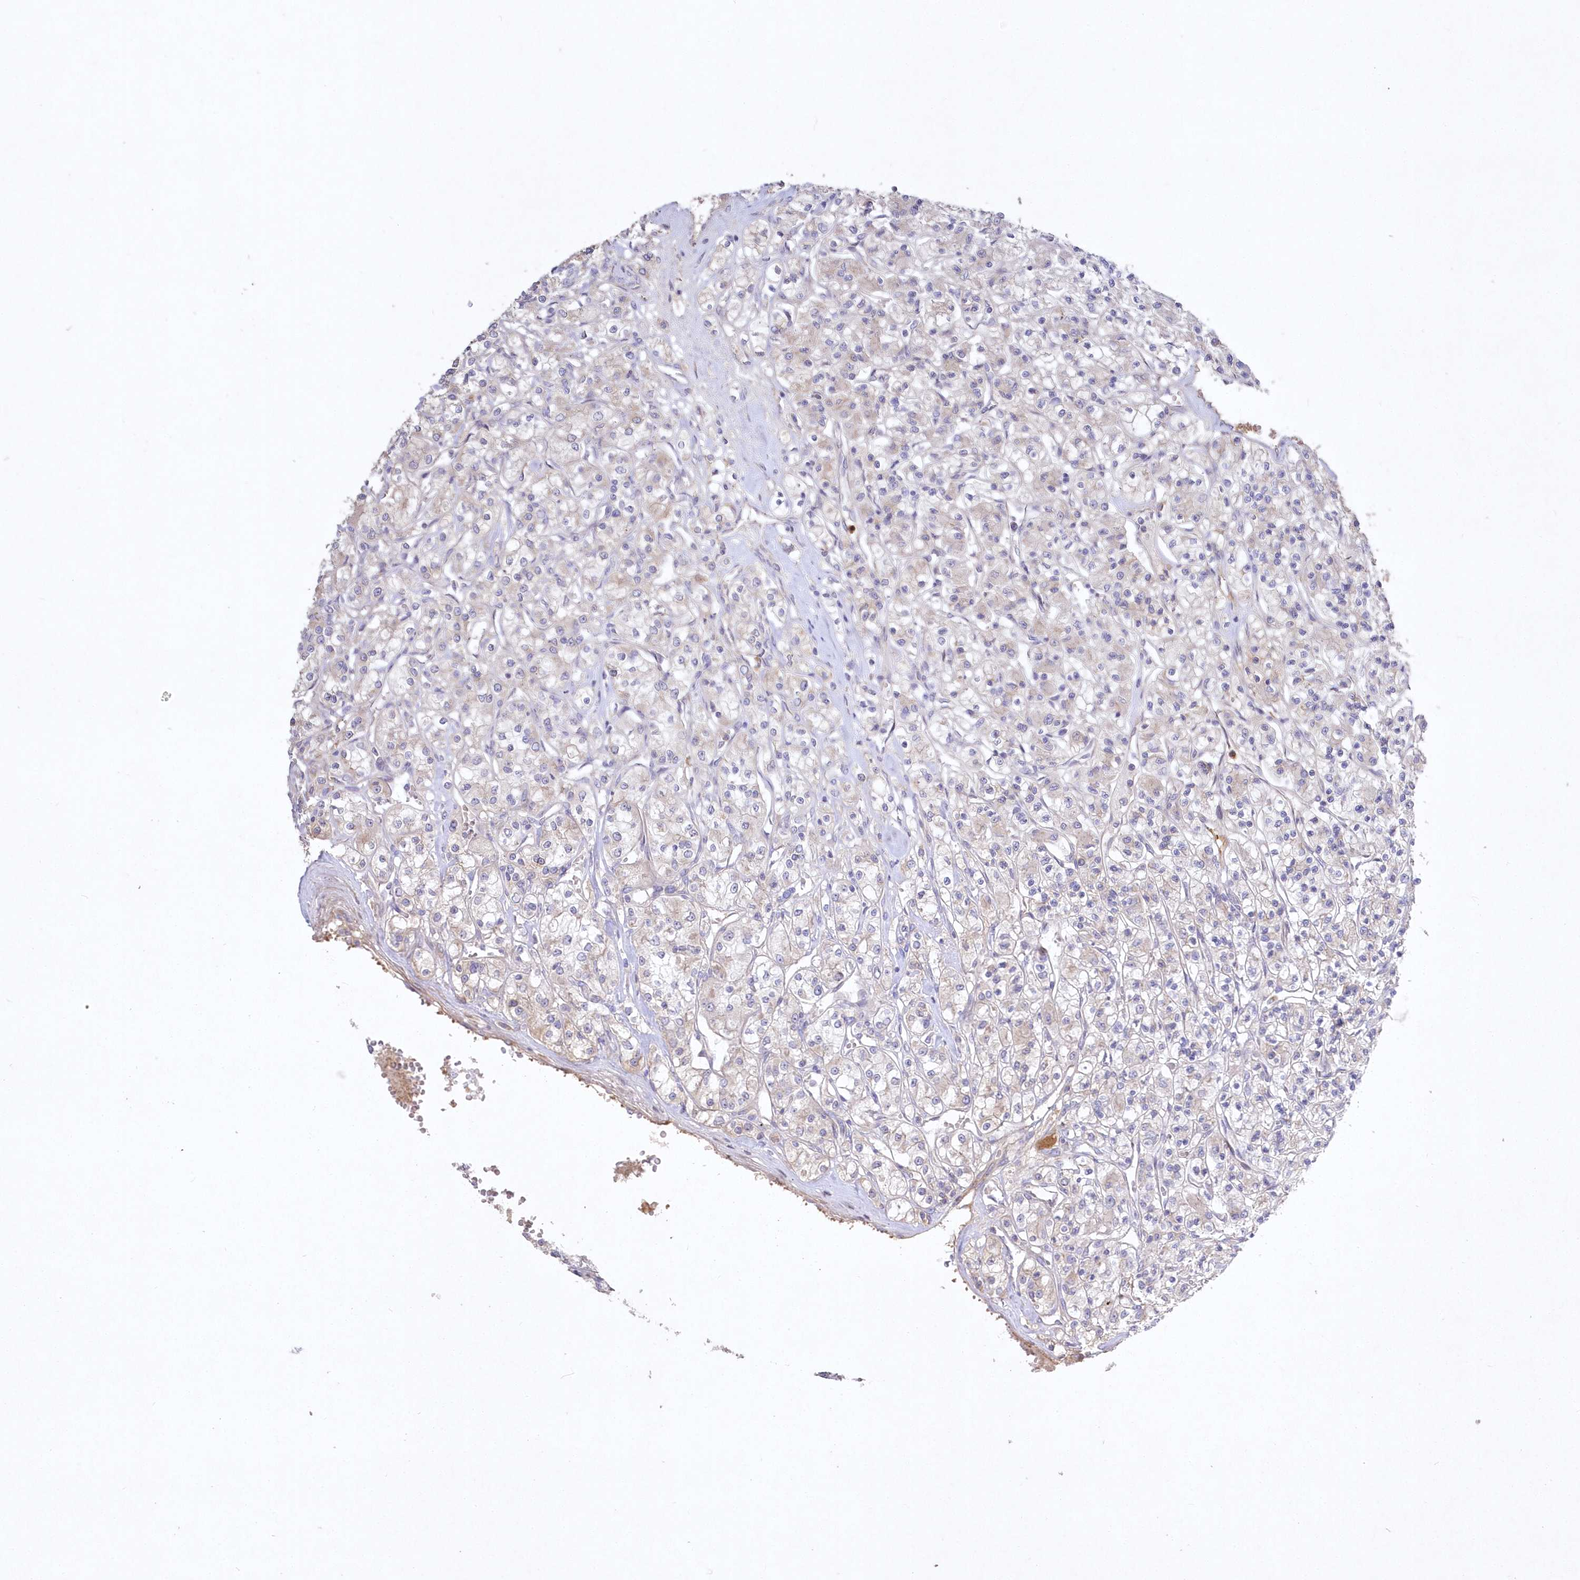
{"staining": {"intensity": "negative", "quantity": "none", "location": "none"}, "tissue": "renal cancer", "cell_type": "Tumor cells", "image_type": "cancer", "snomed": [{"axis": "morphology", "description": "Adenocarcinoma, NOS"}, {"axis": "topography", "description": "Kidney"}], "caption": "Immunohistochemical staining of human renal adenocarcinoma demonstrates no significant staining in tumor cells.", "gene": "WBP1L", "patient": {"sex": "female", "age": 59}}